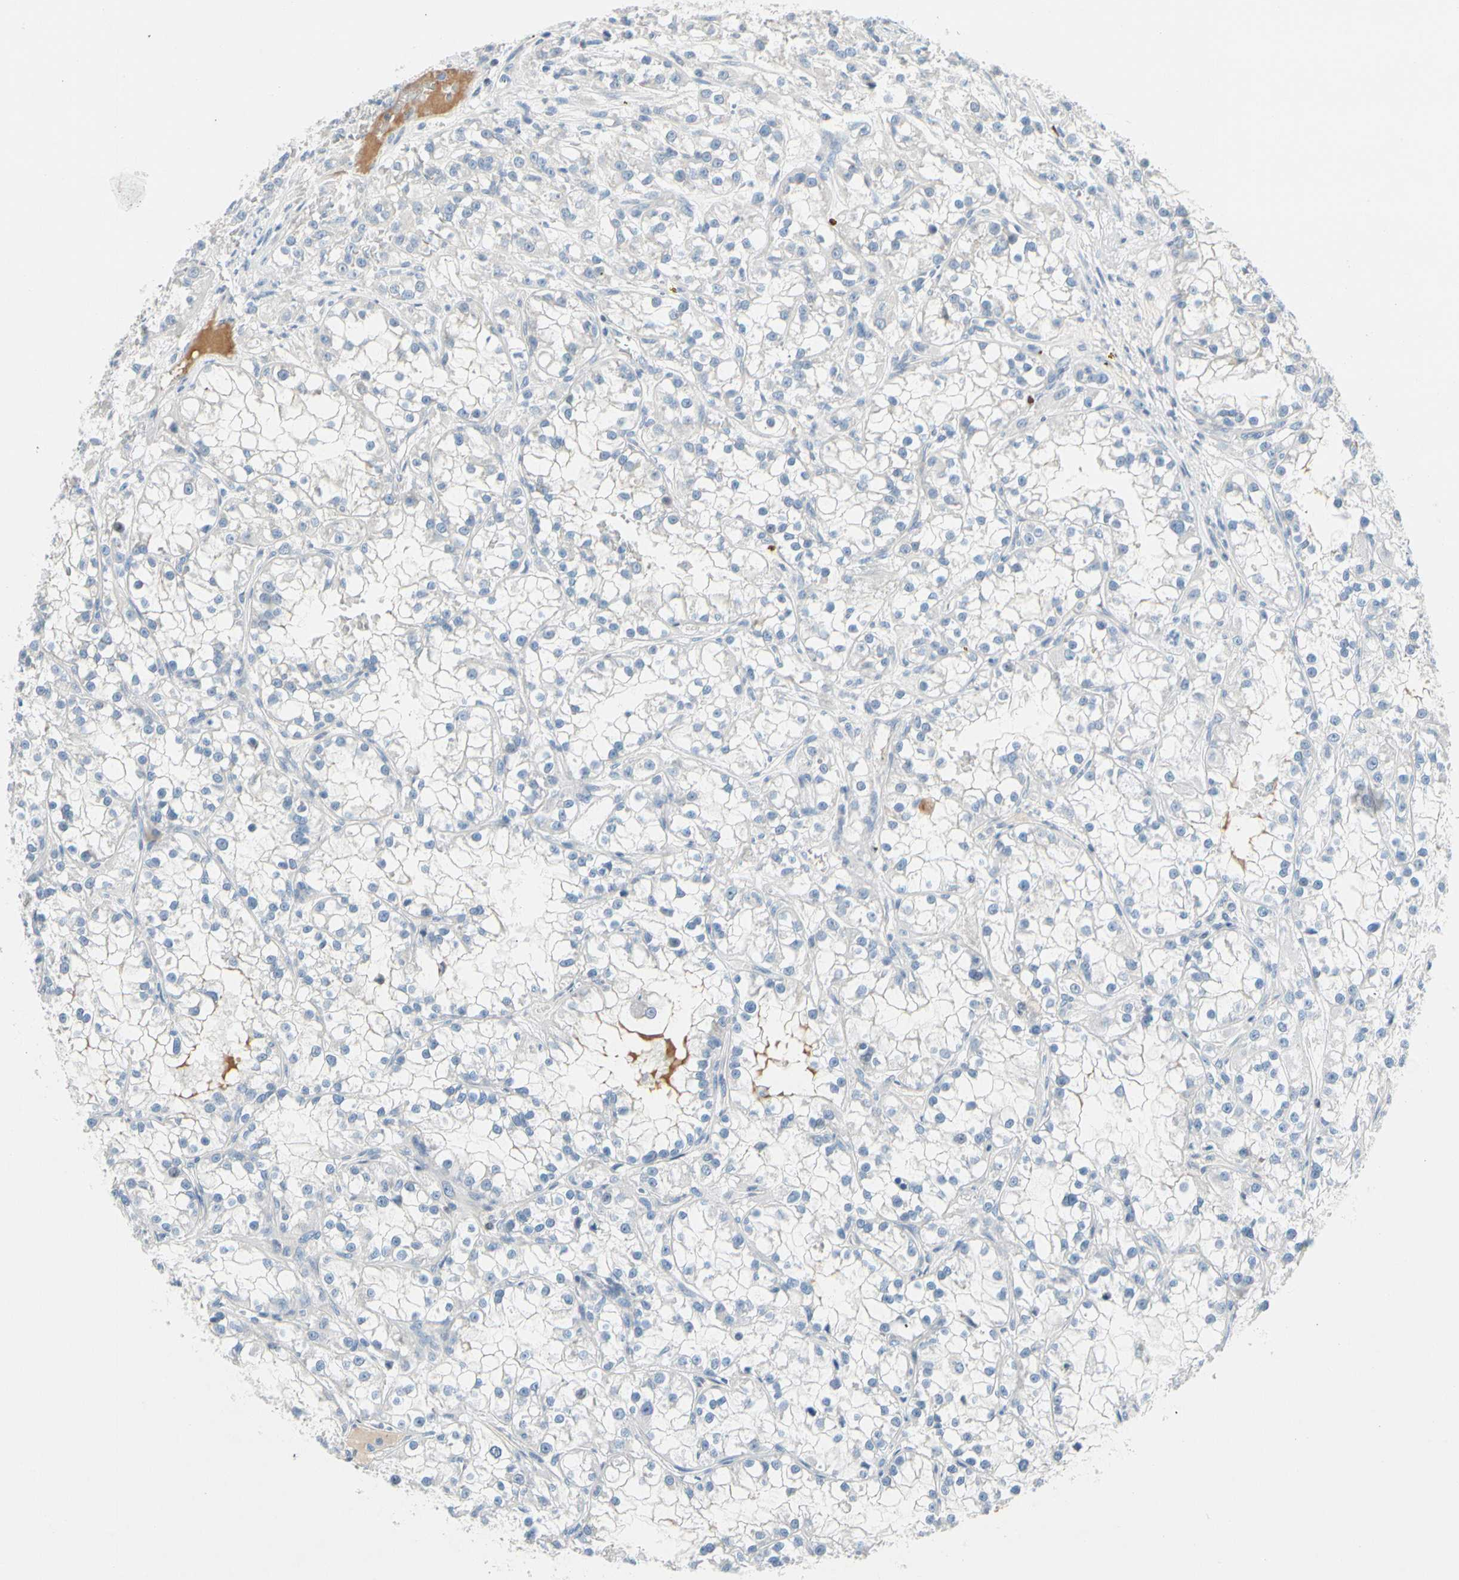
{"staining": {"intensity": "negative", "quantity": "none", "location": "none"}, "tissue": "renal cancer", "cell_type": "Tumor cells", "image_type": "cancer", "snomed": [{"axis": "morphology", "description": "Adenocarcinoma, NOS"}, {"axis": "topography", "description": "Kidney"}], "caption": "Renal adenocarcinoma was stained to show a protein in brown. There is no significant positivity in tumor cells. (DAB IHC with hematoxylin counter stain).", "gene": "ZNF132", "patient": {"sex": "female", "age": 52}}